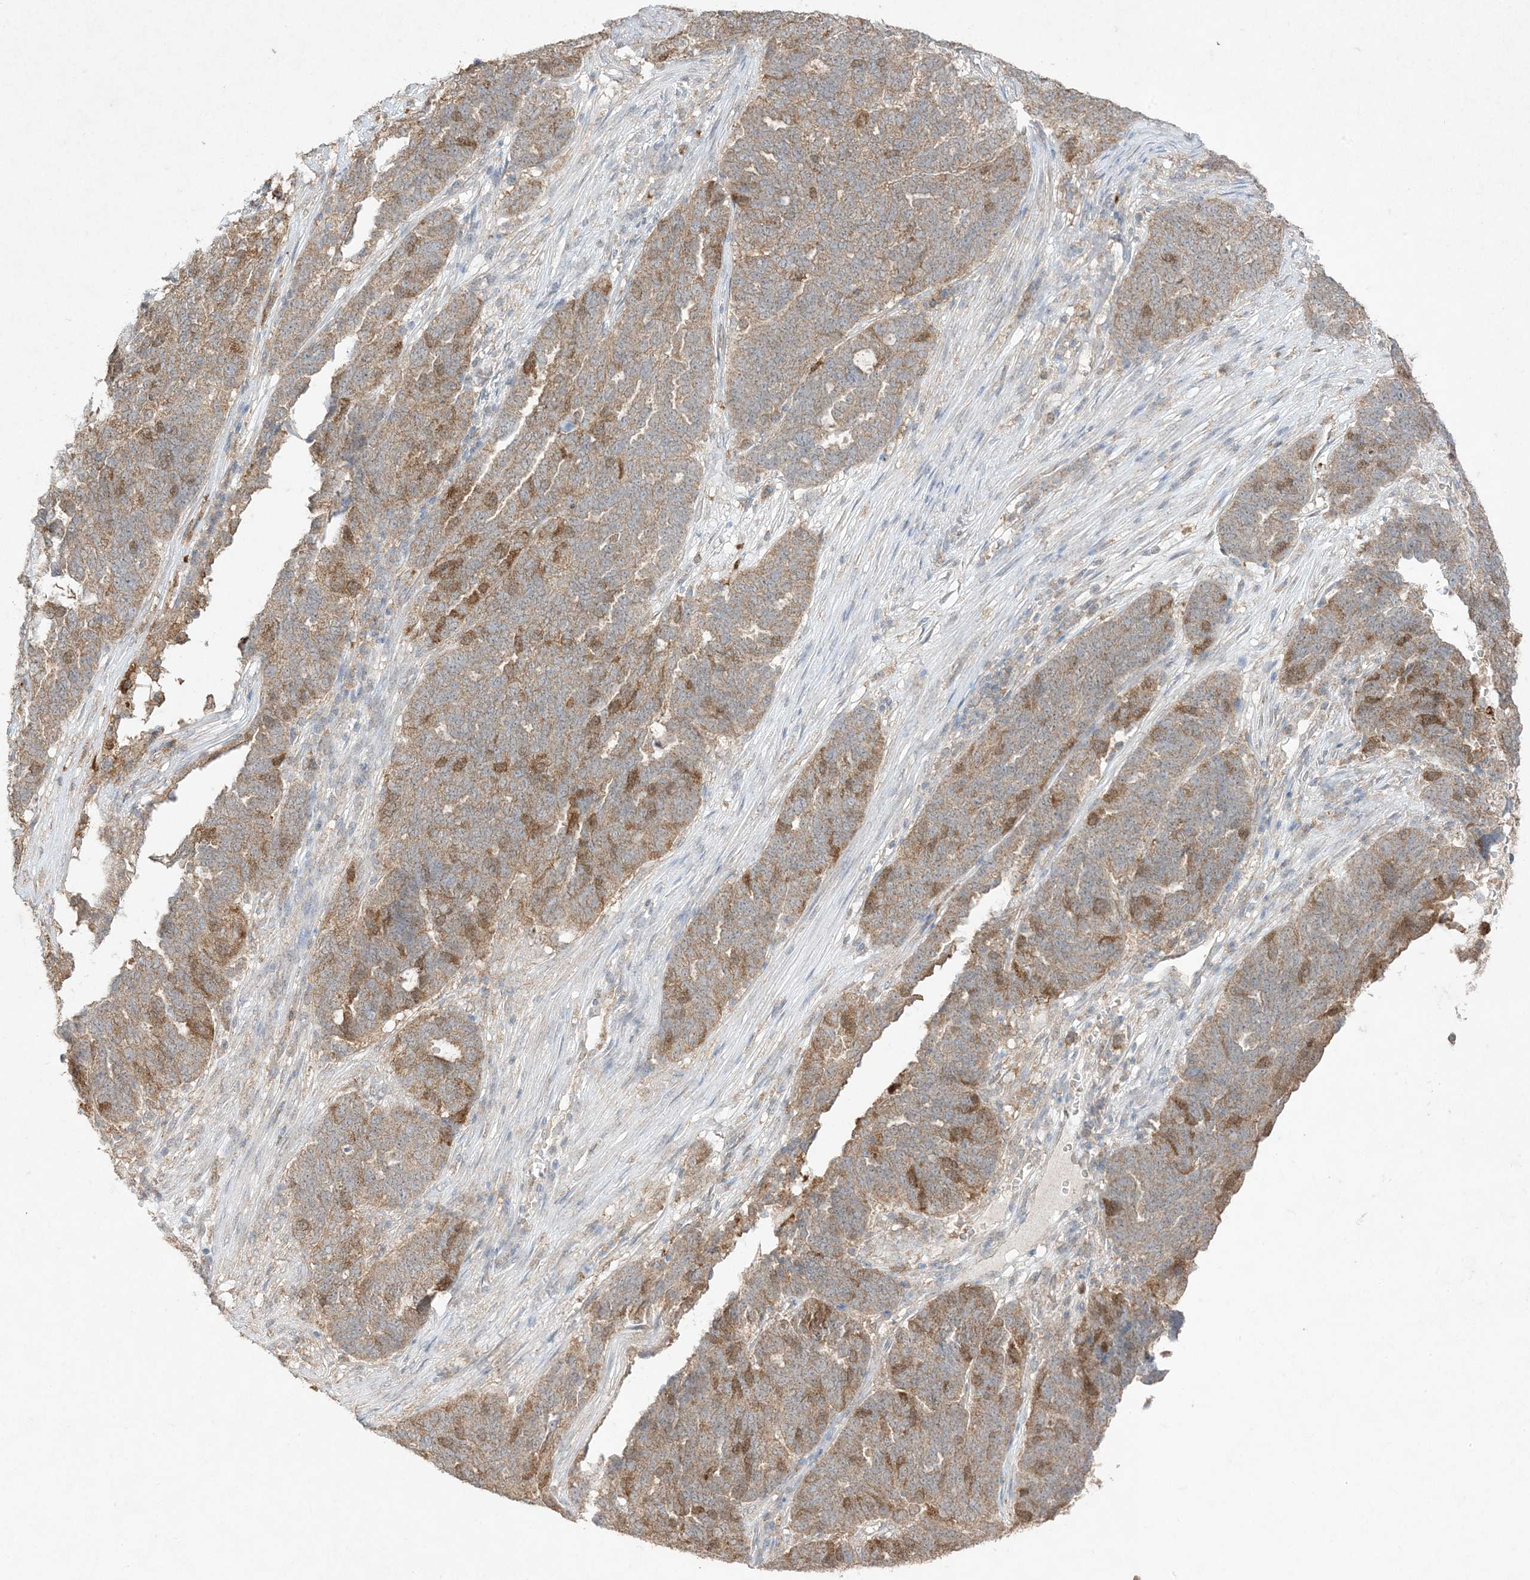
{"staining": {"intensity": "moderate", "quantity": ">75%", "location": "cytoplasmic/membranous"}, "tissue": "ovarian cancer", "cell_type": "Tumor cells", "image_type": "cancer", "snomed": [{"axis": "morphology", "description": "Cystadenocarcinoma, serous, NOS"}, {"axis": "topography", "description": "Ovary"}], "caption": "Immunohistochemical staining of human ovarian cancer (serous cystadenocarcinoma) reveals medium levels of moderate cytoplasmic/membranous positivity in about >75% of tumor cells. (brown staining indicates protein expression, while blue staining denotes nuclei).", "gene": "UBE2C", "patient": {"sex": "female", "age": 59}}